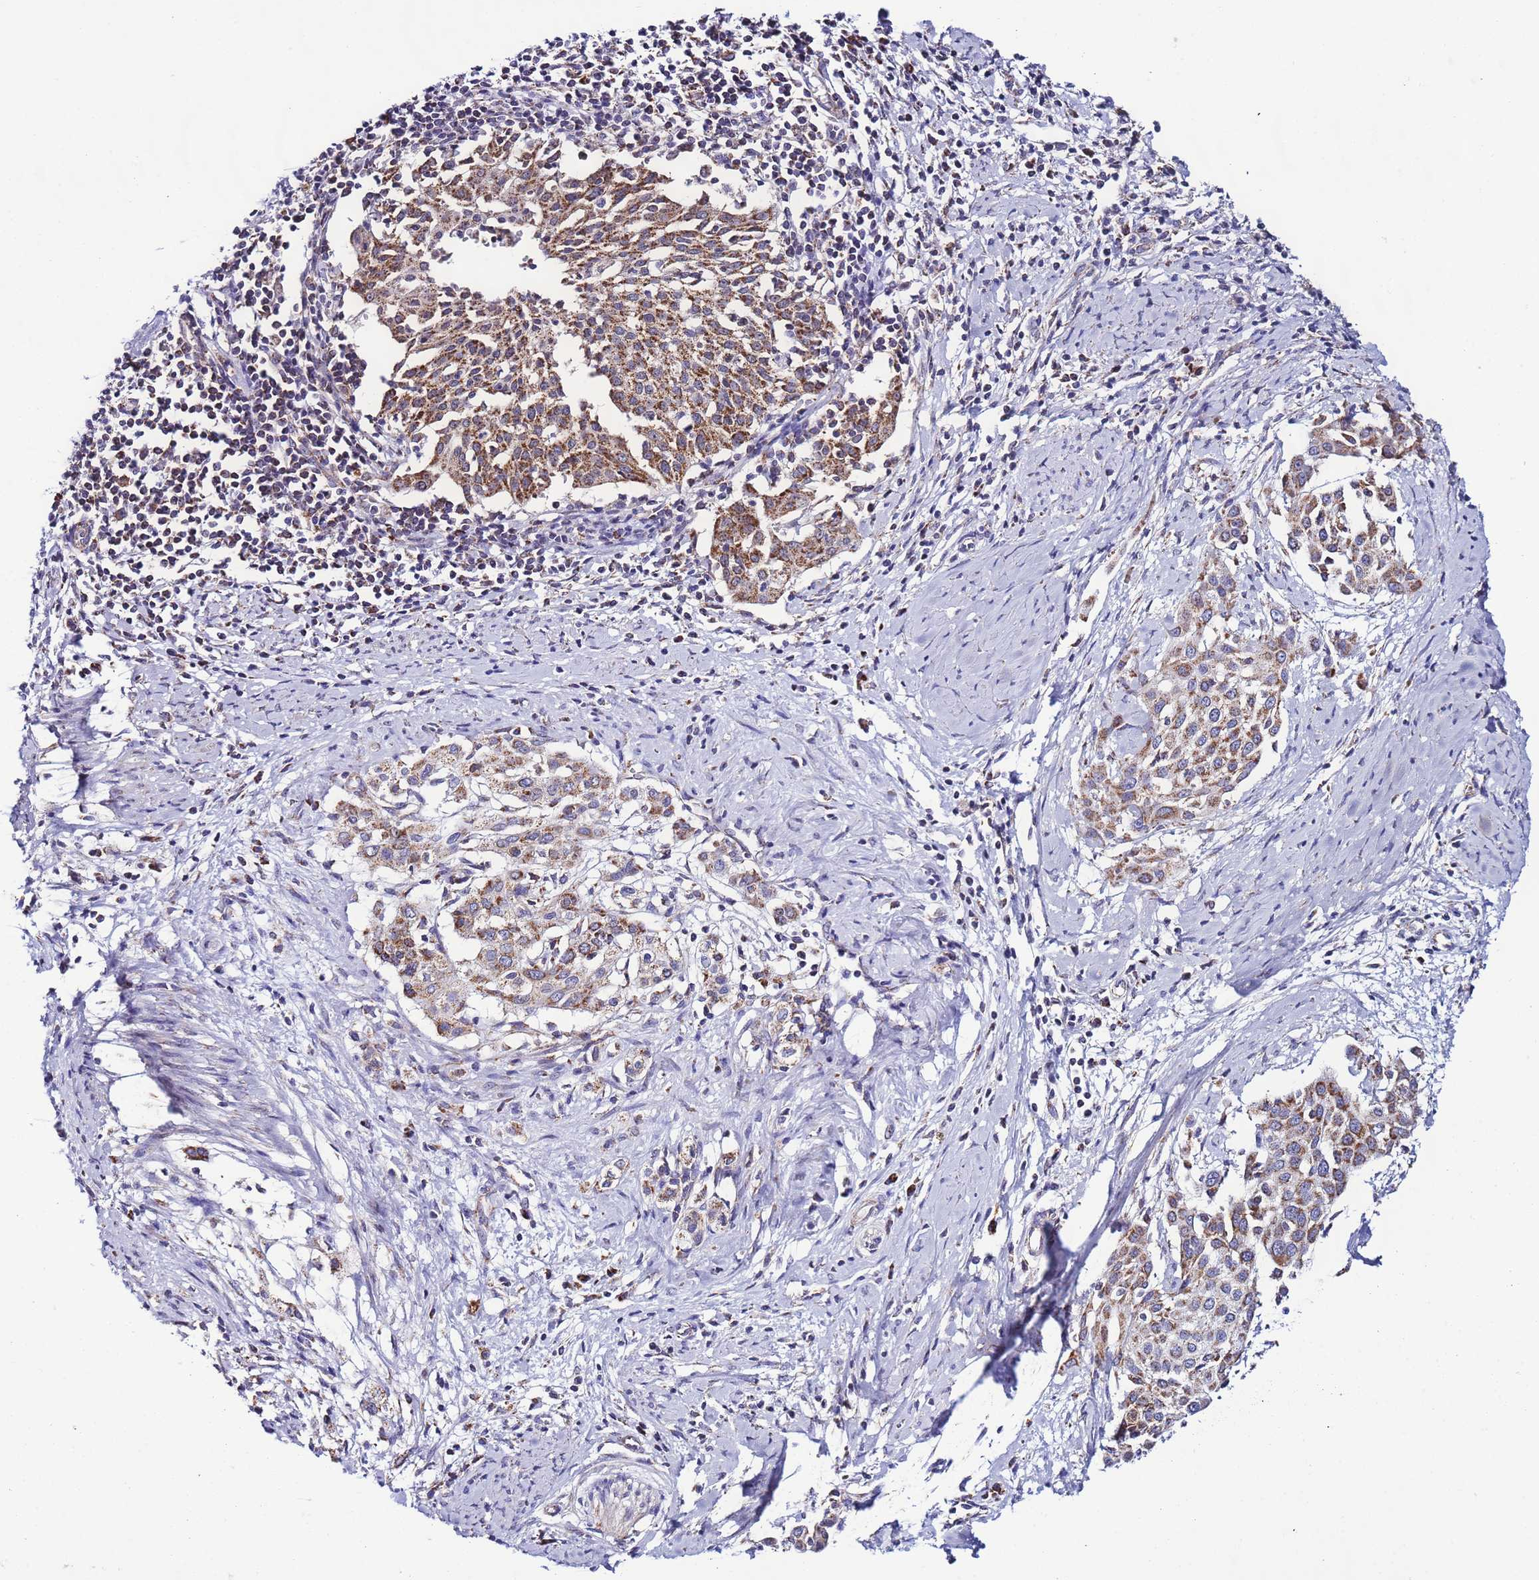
{"staining": {"intensity": "moderate", "quantity": ">75%", "location": "cytoplasmic/membranous"}, "tissue": "cervical cancer", "cell_type": "Tumor cells", "image_type": "cancer", "snomed": [{"axis": "morphology", "description": "Squamous cell carcinoma, NOS"}, {"axis": "topography", "description": "Cervix"}], "caption": "Protein staining of cervical cancer tissue reveals moderate cytoplasmic/membranous staining in approximately >75% of tumor cells.", "gene": "UEVLD", "patient": {"sex": "female", "age": 44}}